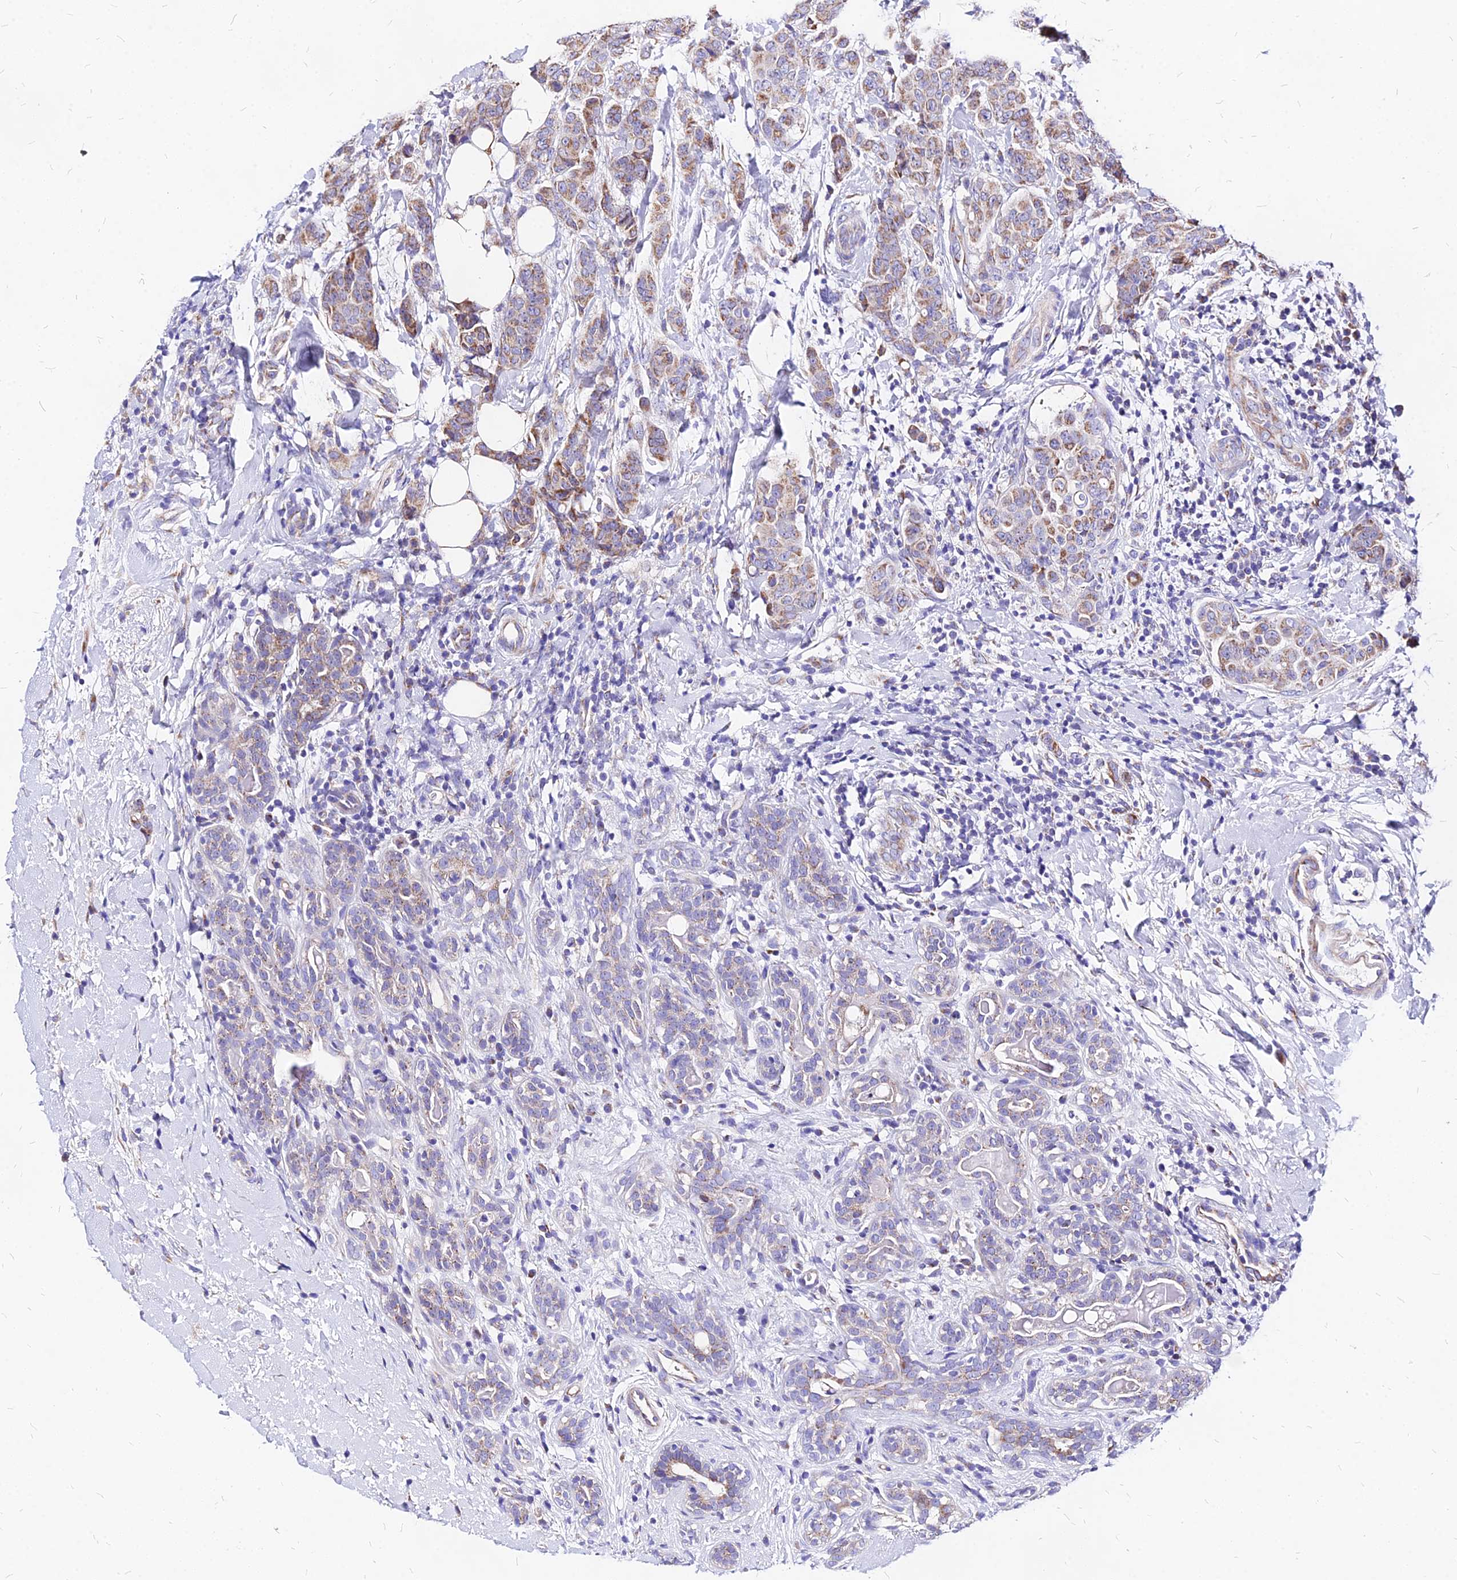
{"staining": {"intensity": "moderate", "quantity": "25%-75%", "location": "cytoplasmic/membranous"}, "tissue": "breast cancer", "cell_type": "Tumor cells", "image_type": "cancer", "snomed": [{"axis": "morphology", "description": "Duct carcinoma"}, {"axis": "topography", "description": "Breast"}], "caption": "Tumor cells demonstrate medium levels of moderate cytoplasmic/membranous staining in about 25%-75% of cells in intraductal carcinoma (breast).", "gene": "MRPL3", "patient": {"sex": "female", "age": 40}}